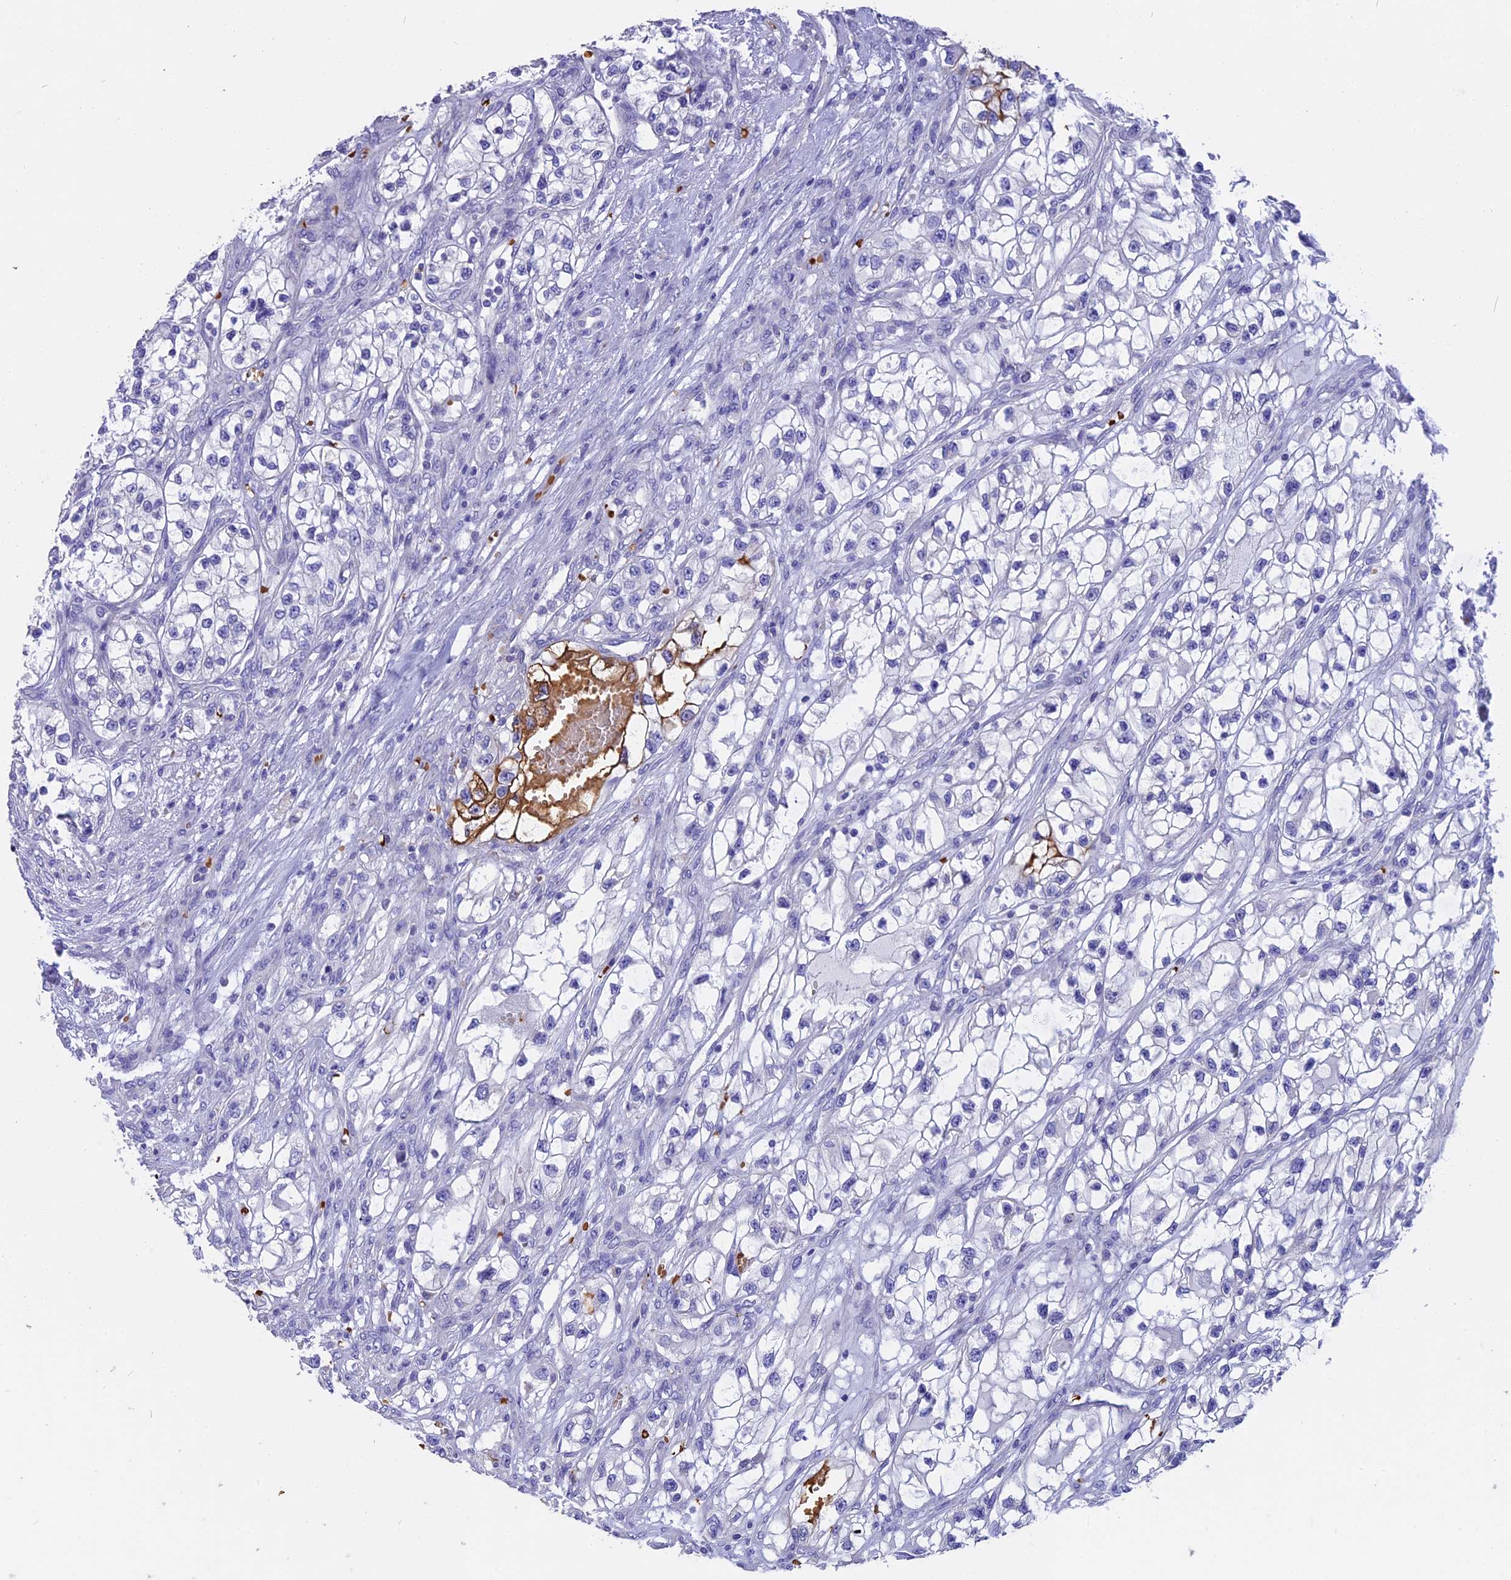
{"staining": {"intensity": "negative", "quantity": "none", "location": "none"}, "tissue": "renal cancer", "cell_type": "Tumor cells", "image_type": "cancer", "snomed": [{"axis": "morphology", "description": "Adenocarcinoma, NOS"}, {"axis": "topography", "description": "Kidney"}], "caption": "The micrograph shows no staining of tumor cells in adenocarcinoma (renal).", "gene": "TNNC2", "patient": {"sex": "female", "age": 57}}